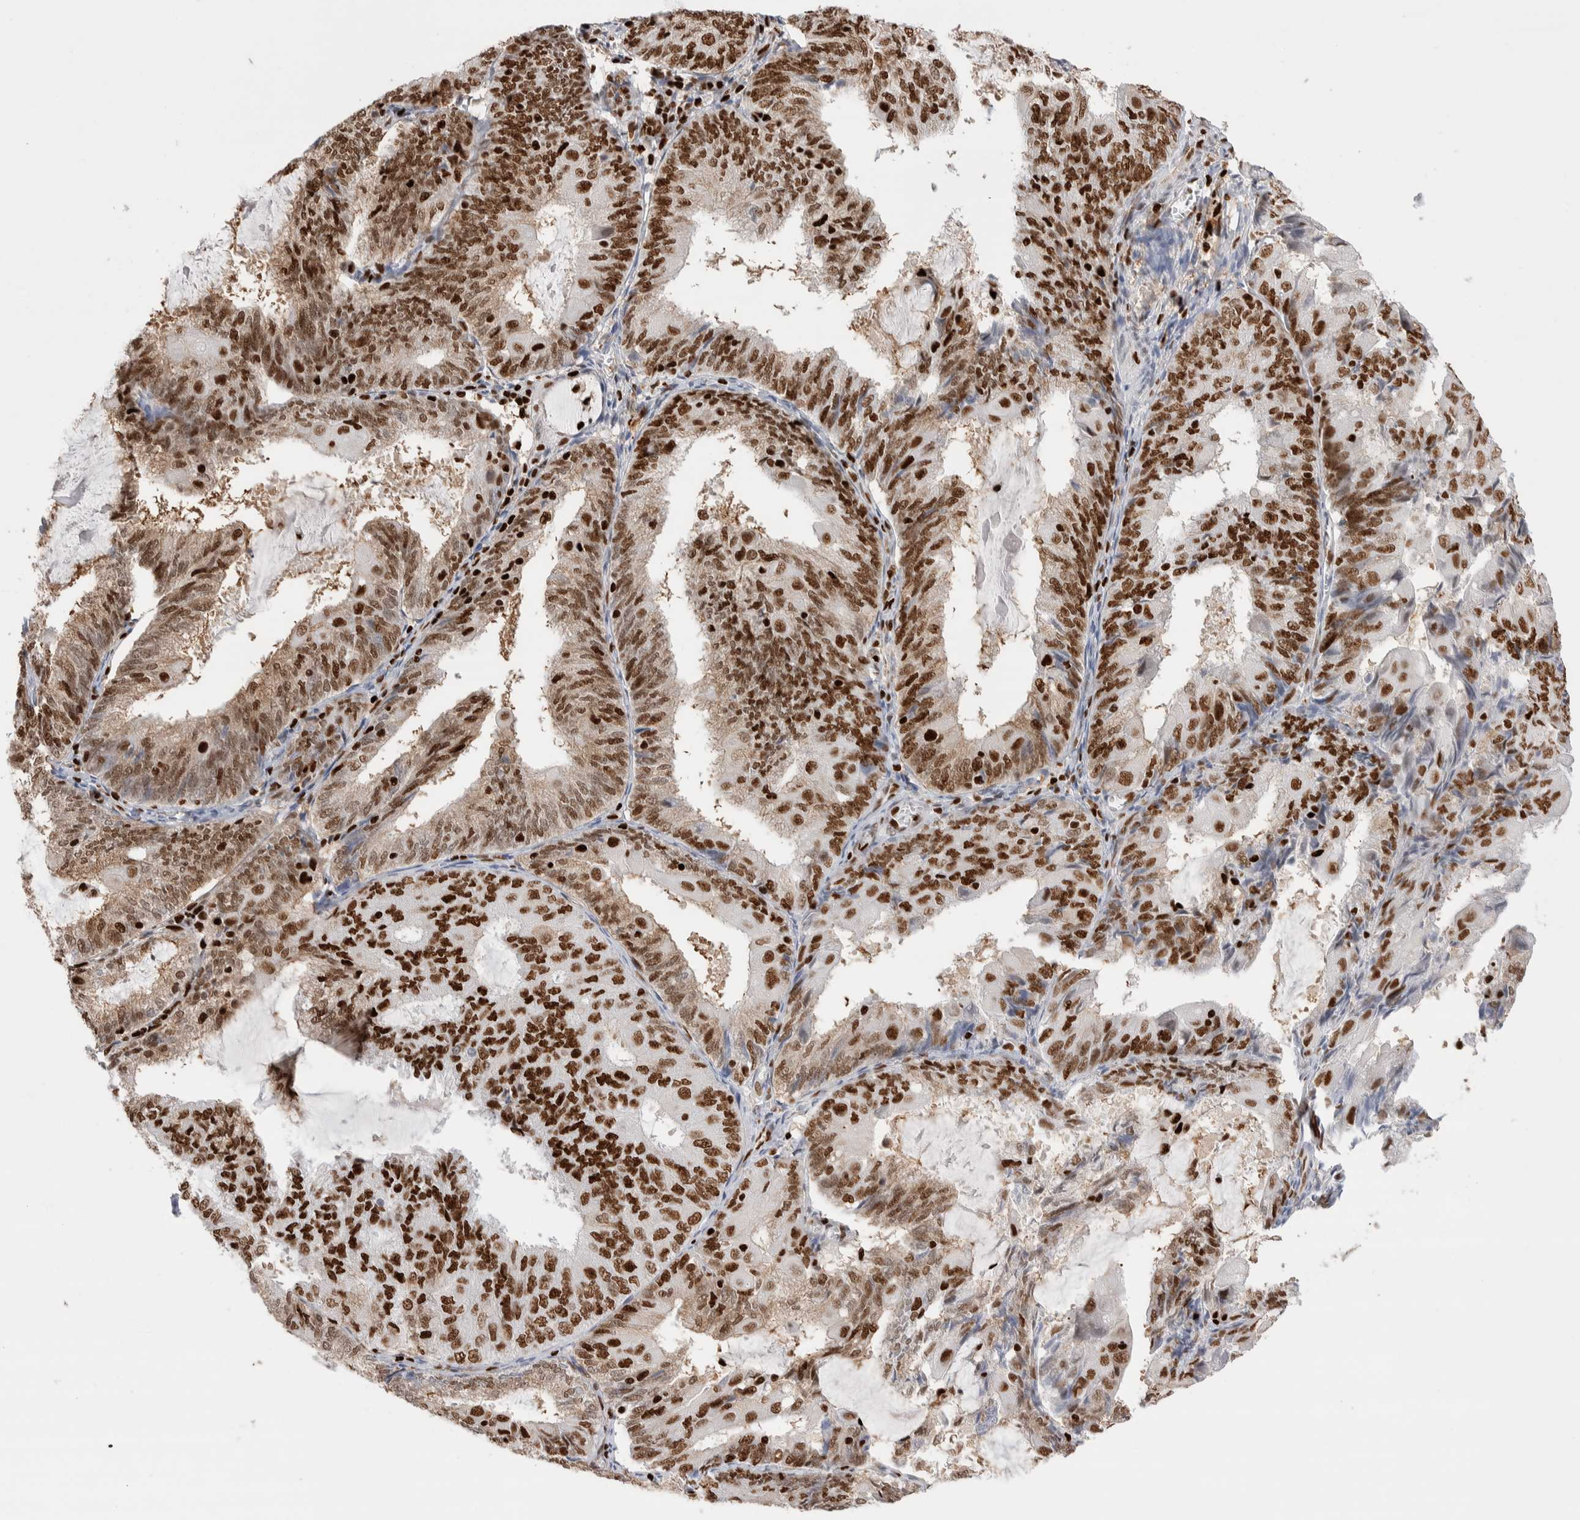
{"staining": {"intensity": "strong", "quantity": "25%-75%", "location": "nuclear"}, "tissue": "endometrial cancer", "cell_type": "Tumor cells", "image_type": "cancer", "snomed": [{"axis": "morphology", "description": "Adenocarcinoma, NOS"}, {"axis": "topography", "description": "Endometrium"}], "caption": "Protein staining shows strong nuclear staining in approximately 25%-75% of tumor cells in adenocarcinoma (endometrial).", "gene": "RNASEK-C17orf49", "patient": {"sex": "female", "age": 81}}